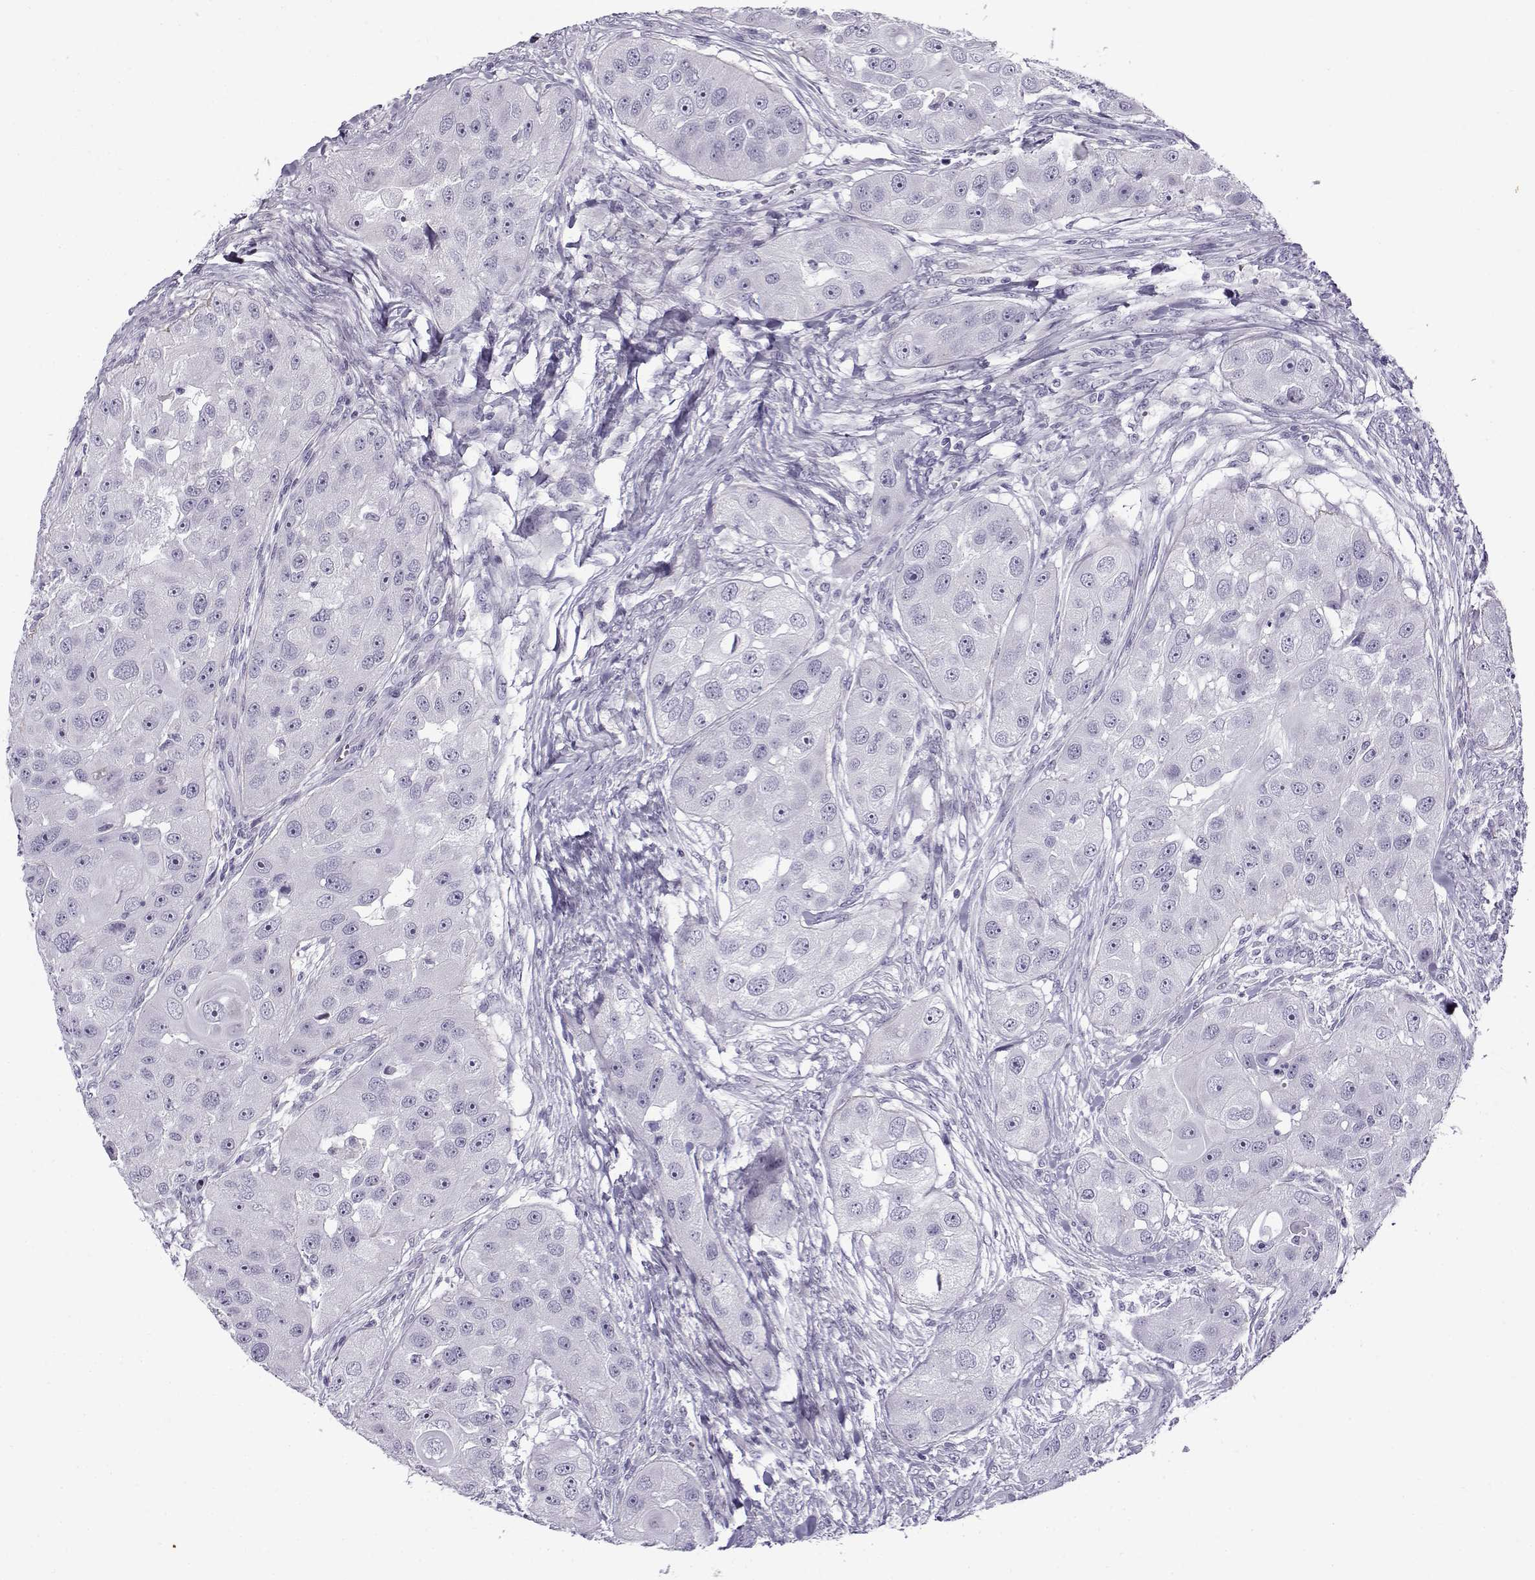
{"staining": {"intensity": "negative", "quantity": "none", "location": "none"}, "tissue": "head and neck cancer", "cell_type": "Tumor cells", "image_type": "cancer", "snomed": [{"axis": "morphology", "description": "Squamous cell carcinoma, NOS"}, {"axis": "topography", "description": "Head-Neck"}], "caption": "There is no significant positivity in tumor cells of head and neck cancer.", "gene": "GTSF1L", "patient": {"sex": "male", "age": 51}}